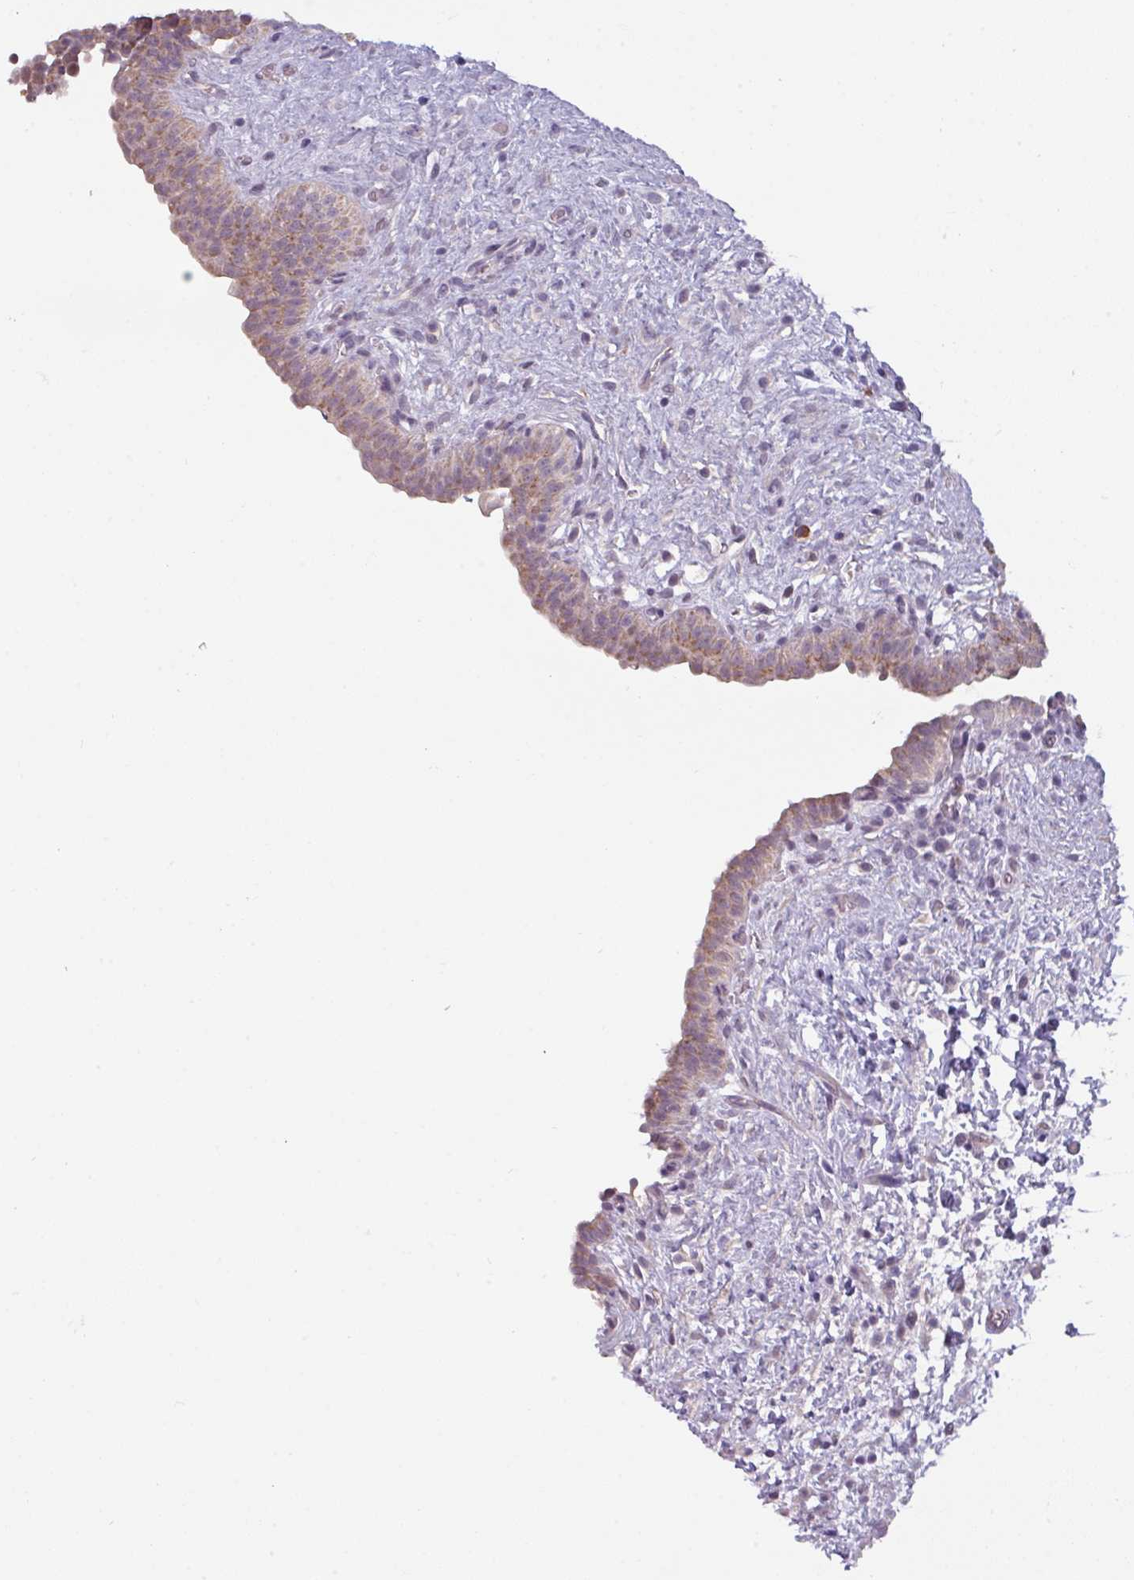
{"staining": {"intensity": "moderate", "quantity": "25%-75%", "location": "cytoplasmic/membranous"}, "tissue": "urinary bladder", "cell_type": "Urothelial cells", "image_type": "normal", "snomed": [{"axis": "morphology", "description": "Normal tissue, NOS"}, {"axis": "topography", "description": "Urinary bladder"}], "caption": "Immunohistochemical staining of unremarkable urinary bladder reveals moderate cytoplasmic/membranous protein staining in about 25%-75% of urothelial cells. The staining was performed using DAB (3,3'-diaminobenzidine) to visualize the protein expression in brown, while the nuclei were stained in blue with hematoxylin (Magnification: 20x).", "gene": "C2orf68", "patient": {"sex": "male", "age": 69}}